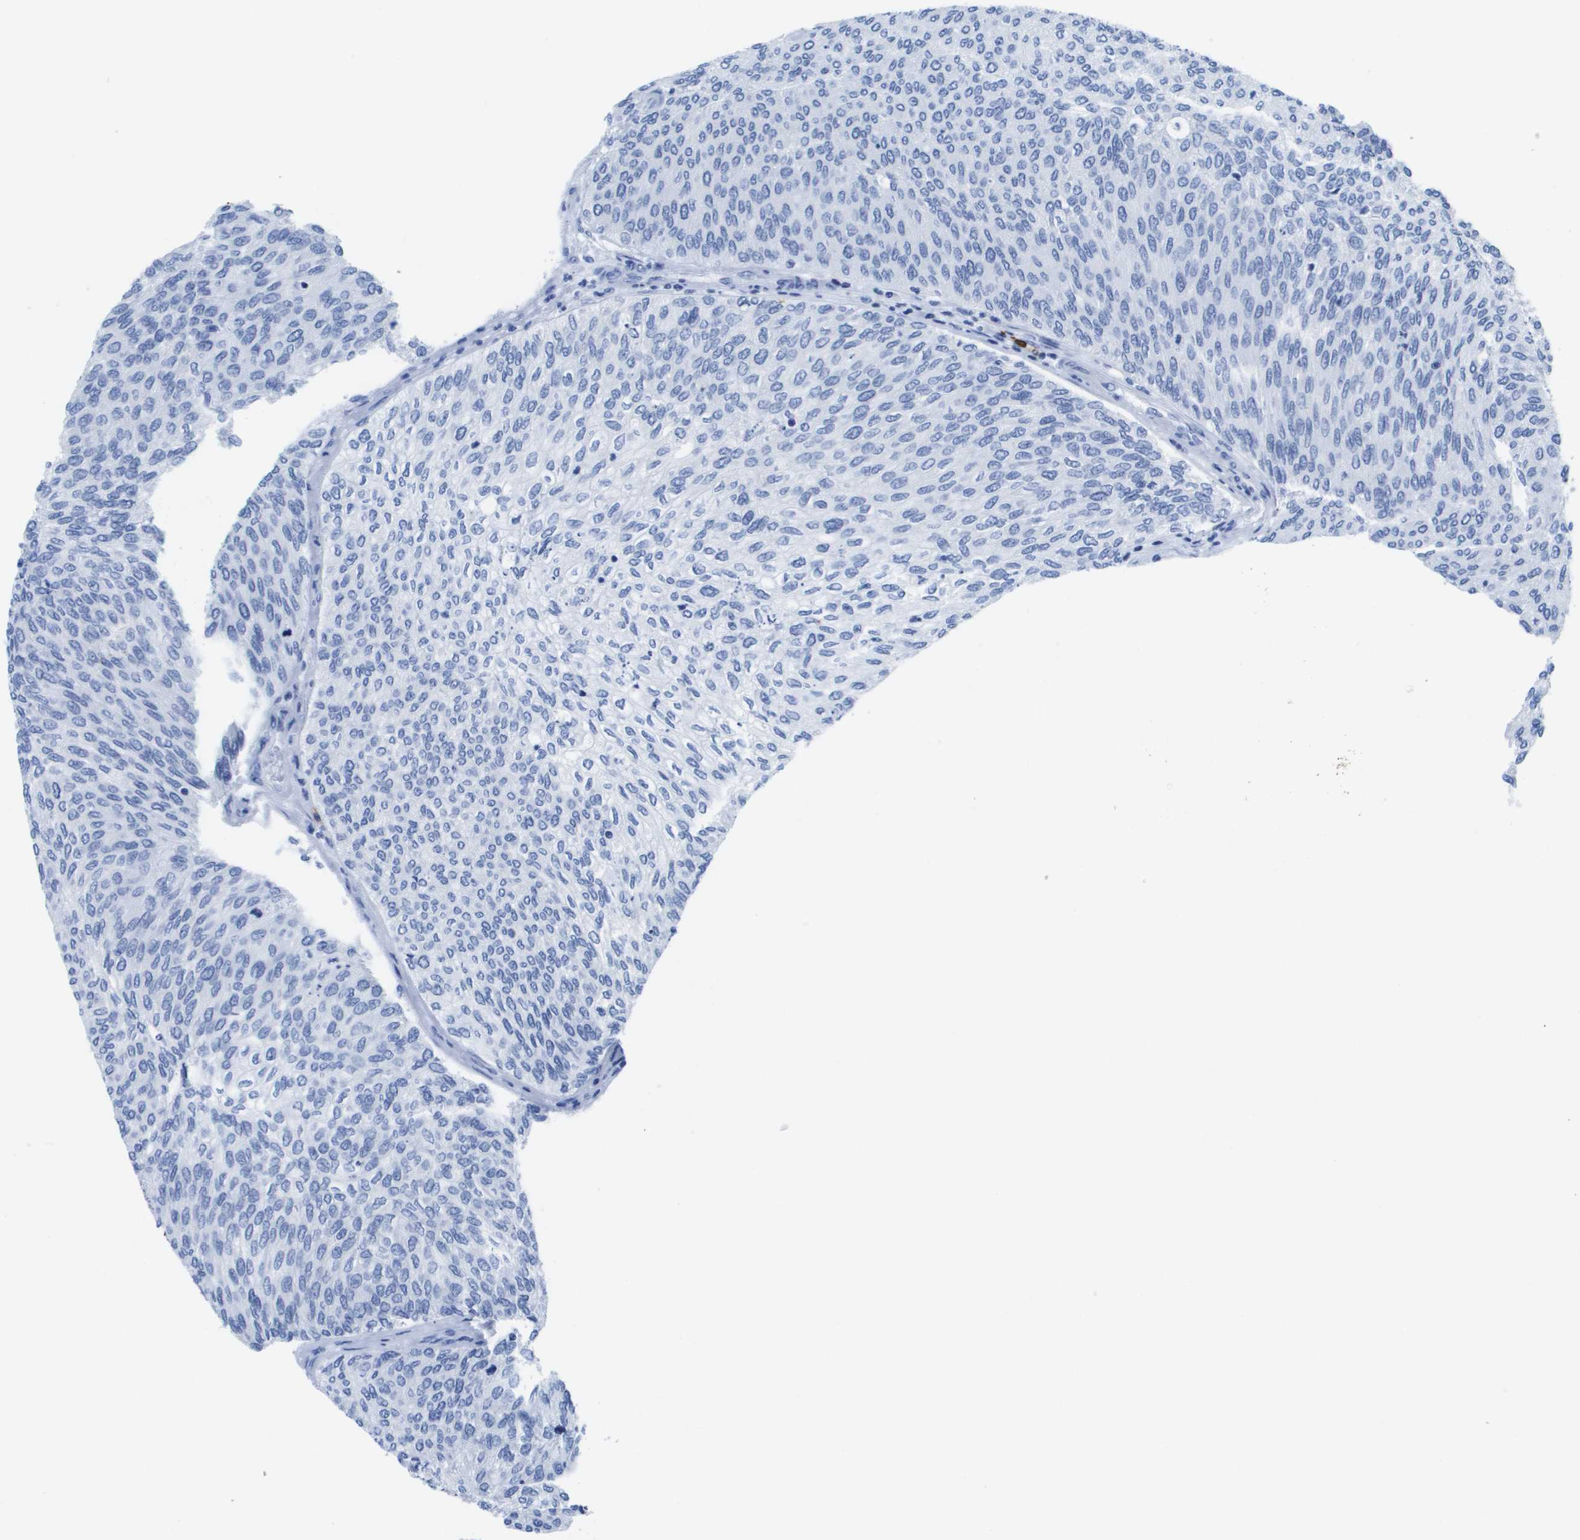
{"staining": {"intensity": "negative", "quantity": "none", "location": "none"}, "tissue": "urothelial cancer", "cell_type": "Tumor cells", "image_type": "cancer", "snomed": [{"axis": "morphology", "description": "Urothelial carcinoma, Low grade"}, {"axis": "topography", "description": "Urinary bladder"}], "caption": "DAB immunohistochemical staining of urothelial cancer displays no significant expression in tumor cells.", "gene": "MS4A1", "patient": {"sex": "female", "age": 79}}